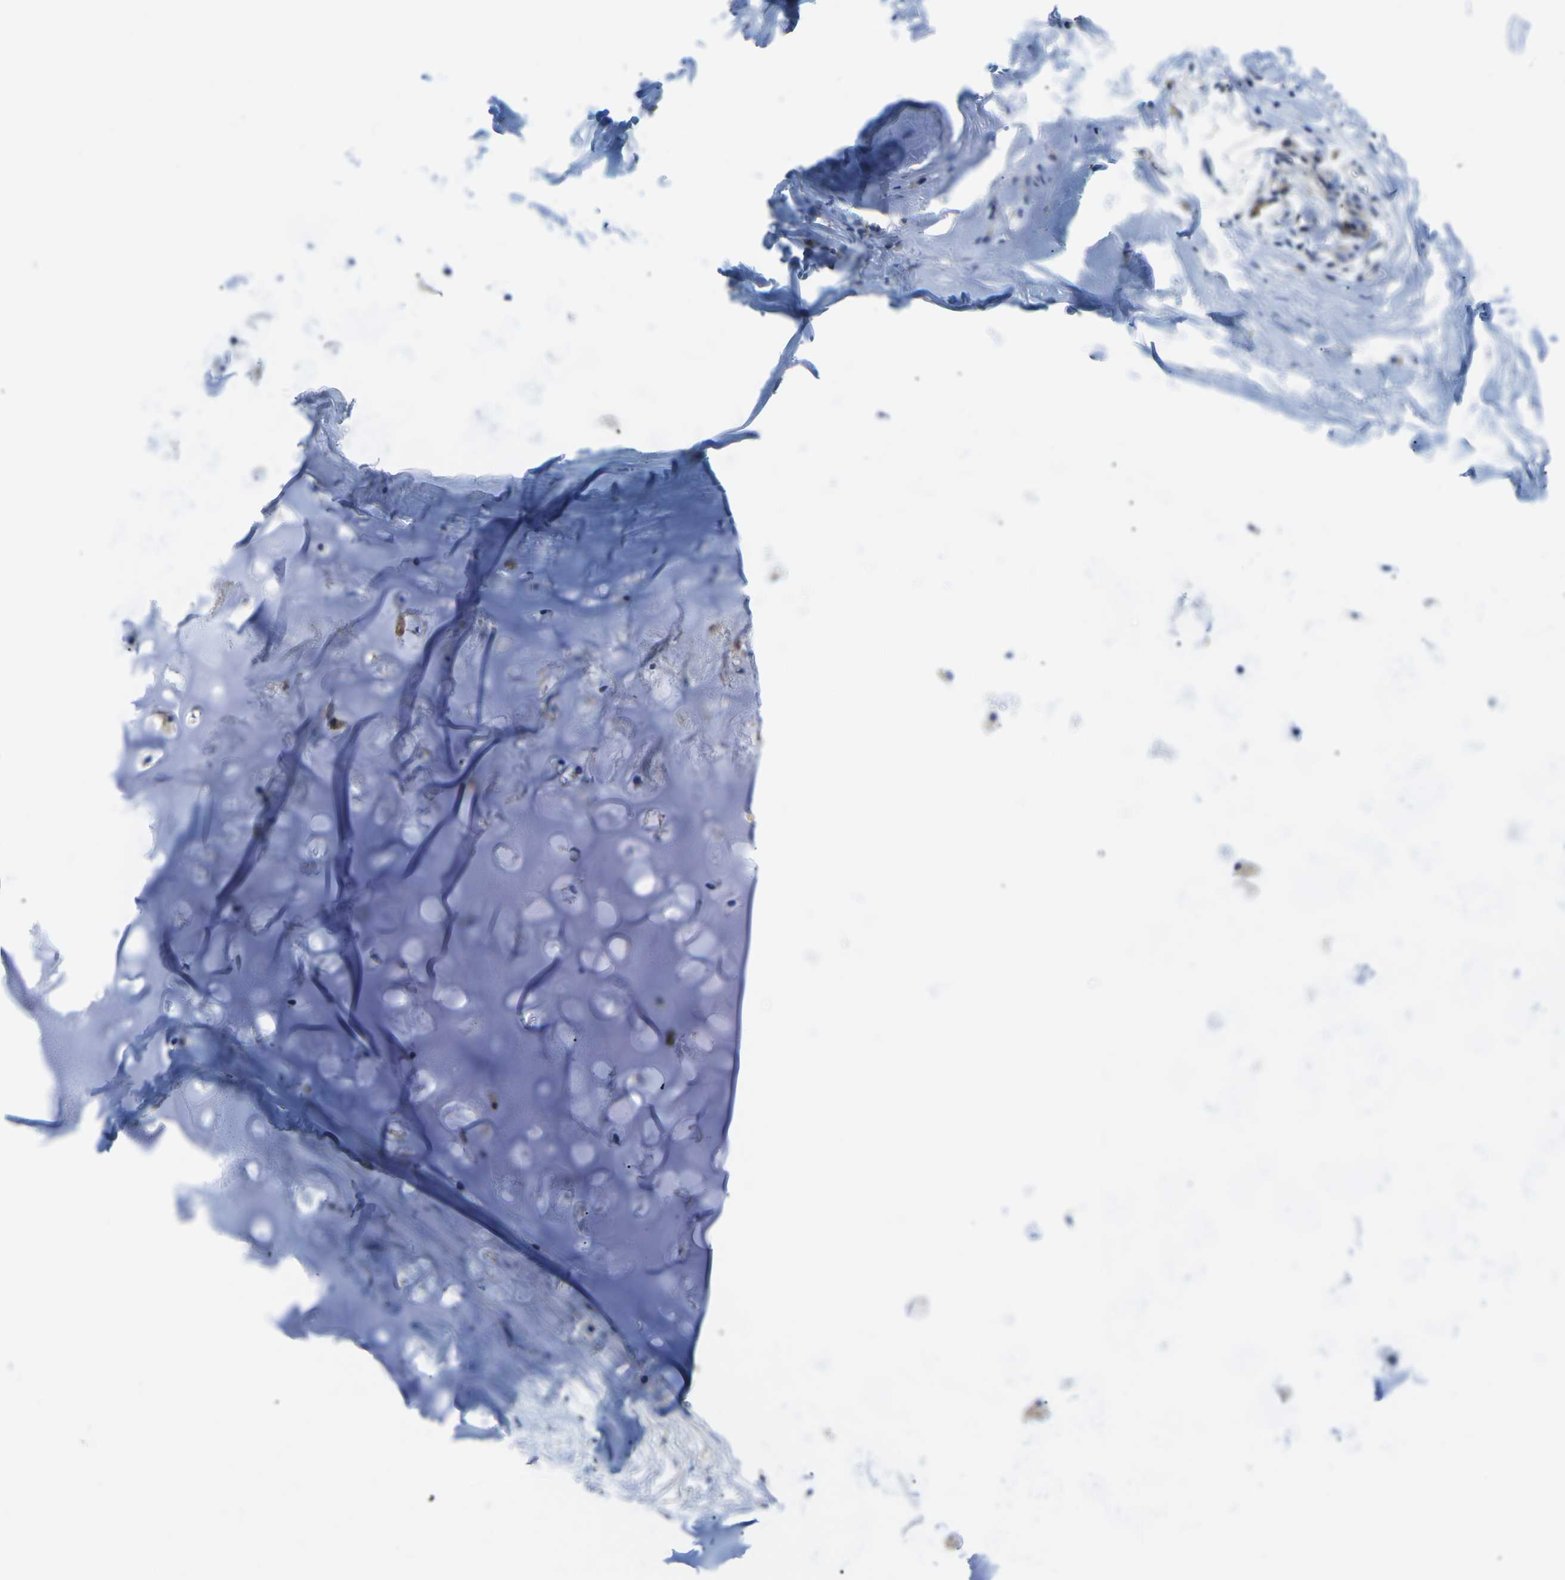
{"staining": {"intensity": "negative", "quantity": "none", "location": "none"}, "tissue": "adipose tissue", "cell_type": "Adipocytes", "image_type": "normal", "snomed": [{"axis": "morphology", "description": "Normal tissue, NOS"}, {"axis": "topography", "description": "Cartilage tissue"}, {"axis": "topography", "description": "Bronchus"}], "caption": "The micrograph displays no staining of adipocytes in benign adipose tissue. (Stains: DAB (3,3'-diaminobenzidine) immunohistochemistry (IHC) with hematoxylin counter stain, Microscopy: brightfield microscopy at high magnification).", "gene": "DLG1", "patient": {"sex": "female", "age": 53}}